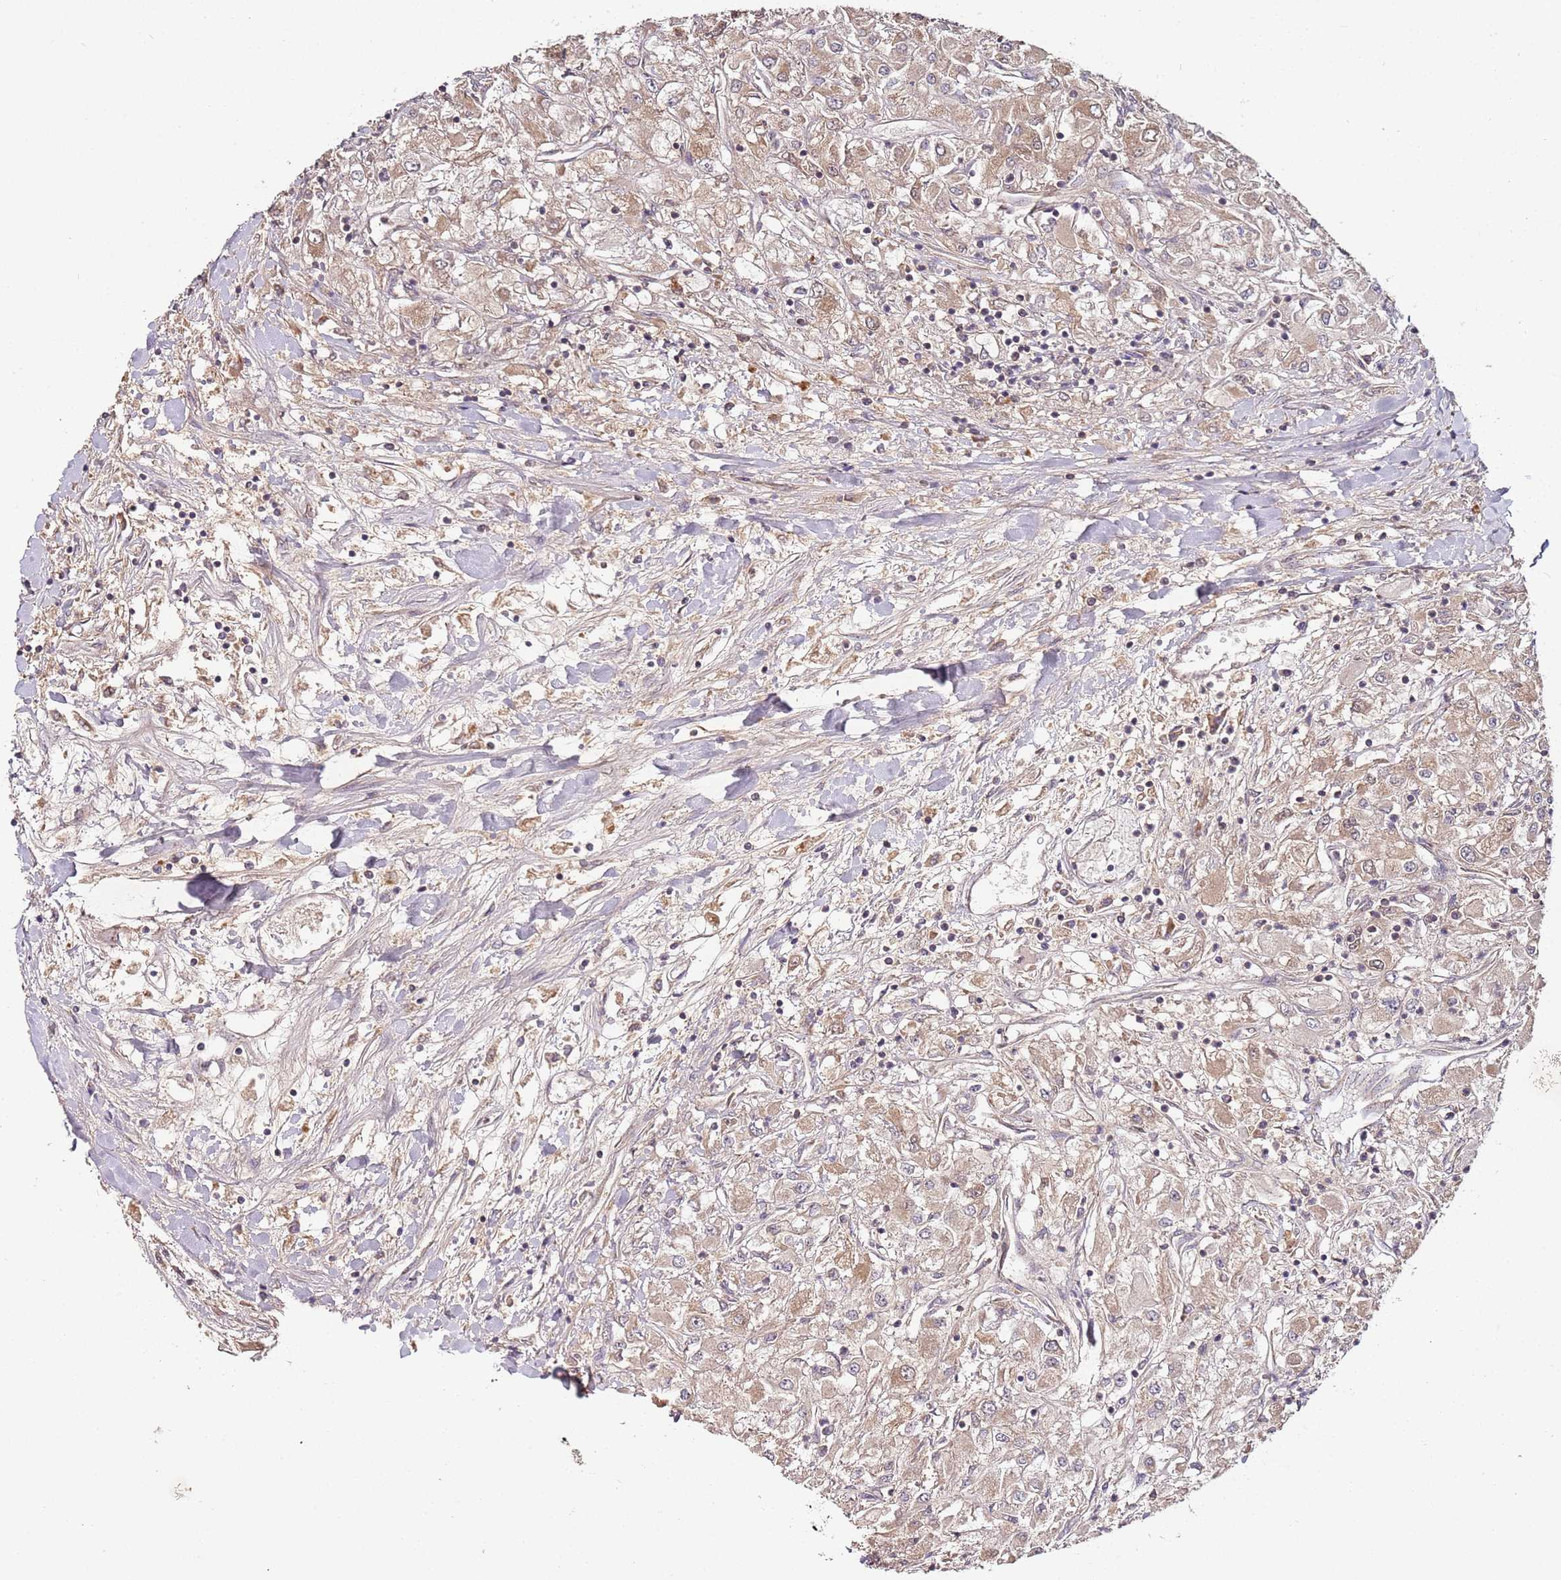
{"staining": {"intensity": "moderate", "quantity": "25%-75%", "location": "cytoplasmic/membranous"}, "tissue": "renal cancer", "cell_type": "Tumor cells", "image_type": "cancer", "snomed": [{"axis": "morphology", "description": "Adenocarcinoma, NOS"}, {"axis": "topography", "description": "Kidney"}], "caption": "A photomicrograph of renal adenocarcinoma stained for a protein reveals moderate cytoplasmic/membranous brown staining in tumor cells.", "gene": "LIN37", "patient": {"sex": "male", "age": 80}}